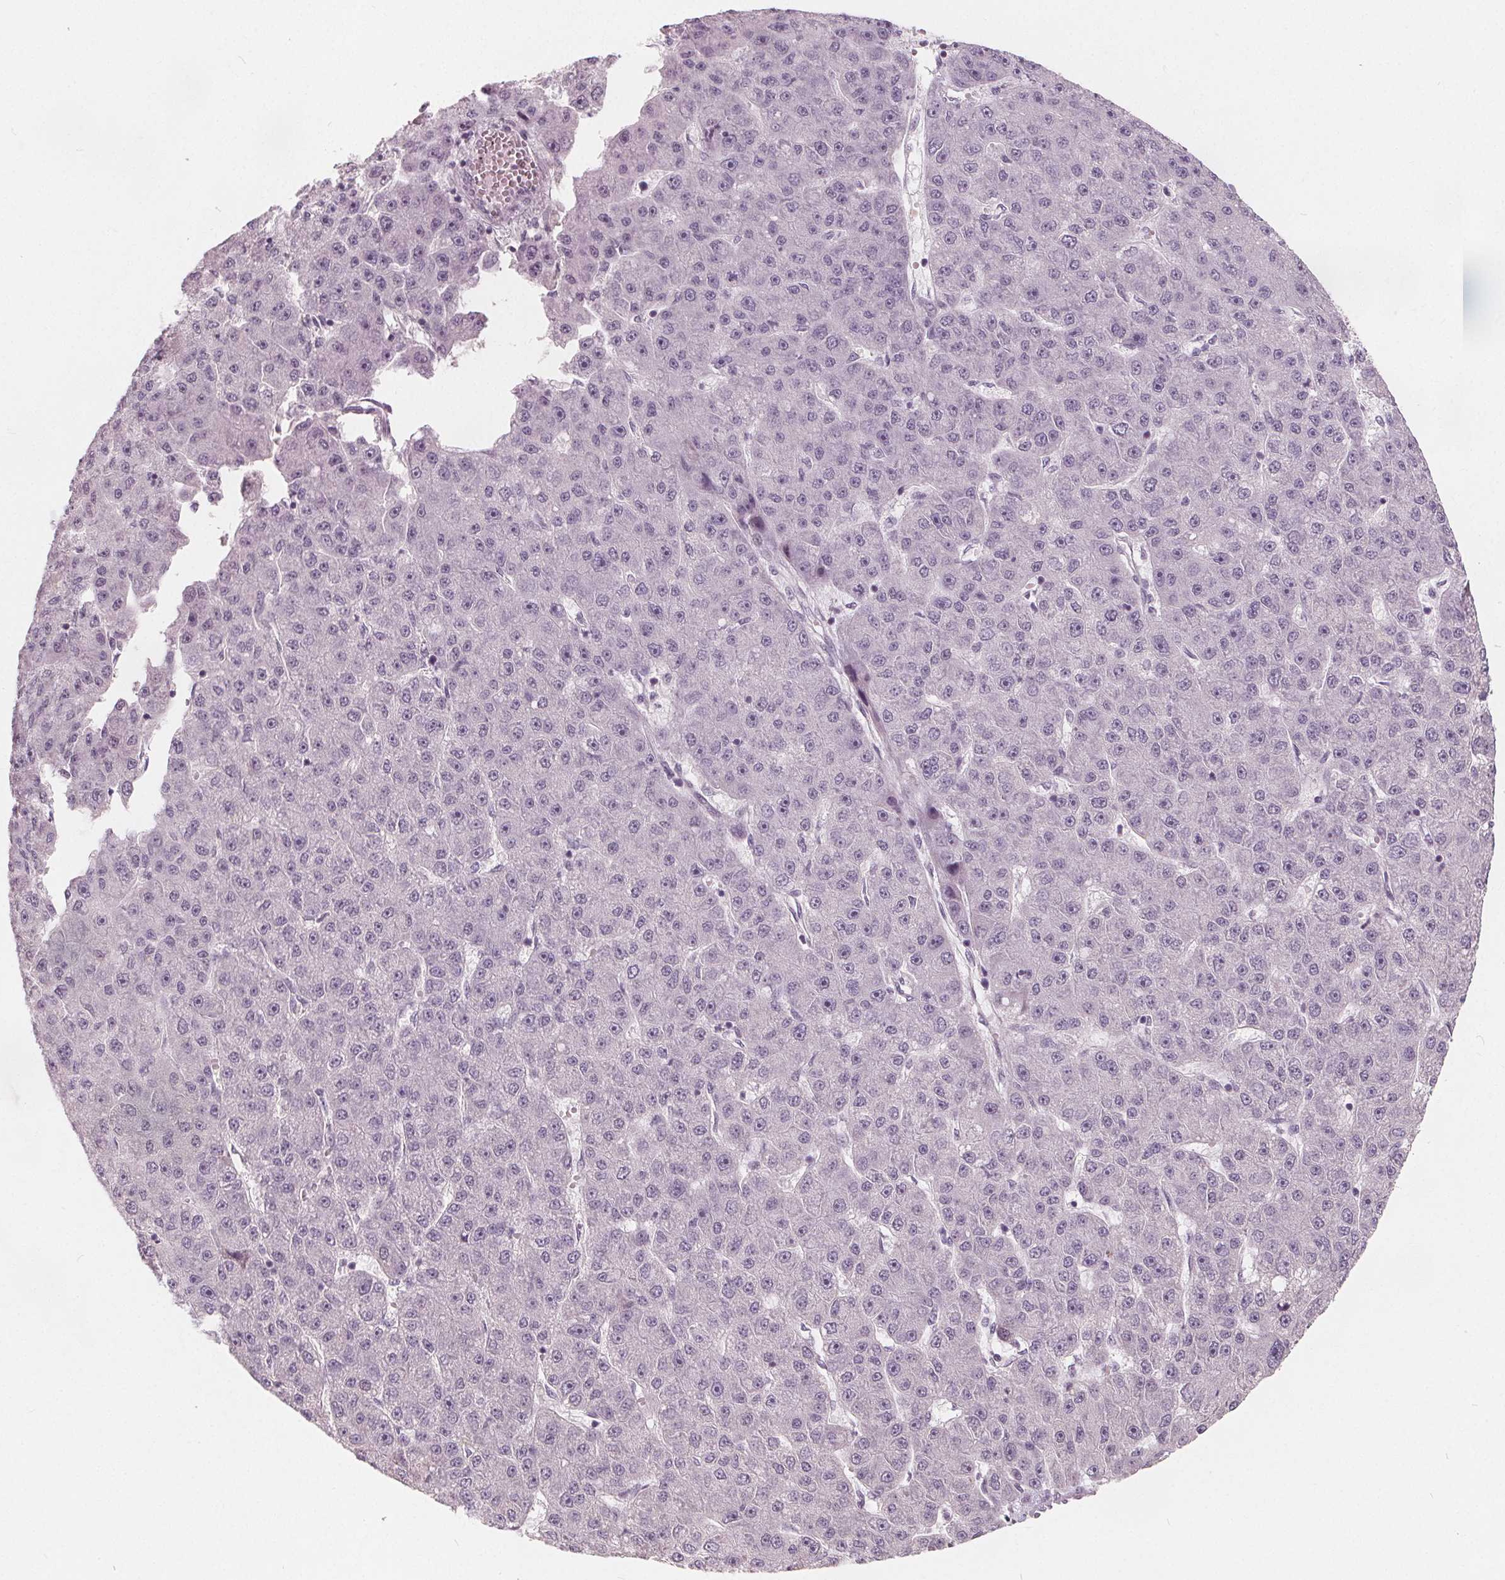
{"staining": {"intensity": "negative", "quantity": "none", "location": "none"}, "tissue": "liver cancer", "cell_type": "Tumor cells", "image_type": "cancer", "snomed": [{"axis": "morphology", "description": "Carcinoma, Hepatocellular, NOS"}, {"axis": "topography", "description": "Liver"}], "caption": "This micrograph is of liver hepatocellular carcinoma stained with immunohistochemistry to label a protein in brown with the nuclei are counter-stained blue. There is no positivity in tumor cells.", "gene": "NUP210L", "patient": {"sex": "male", "age": 67}}